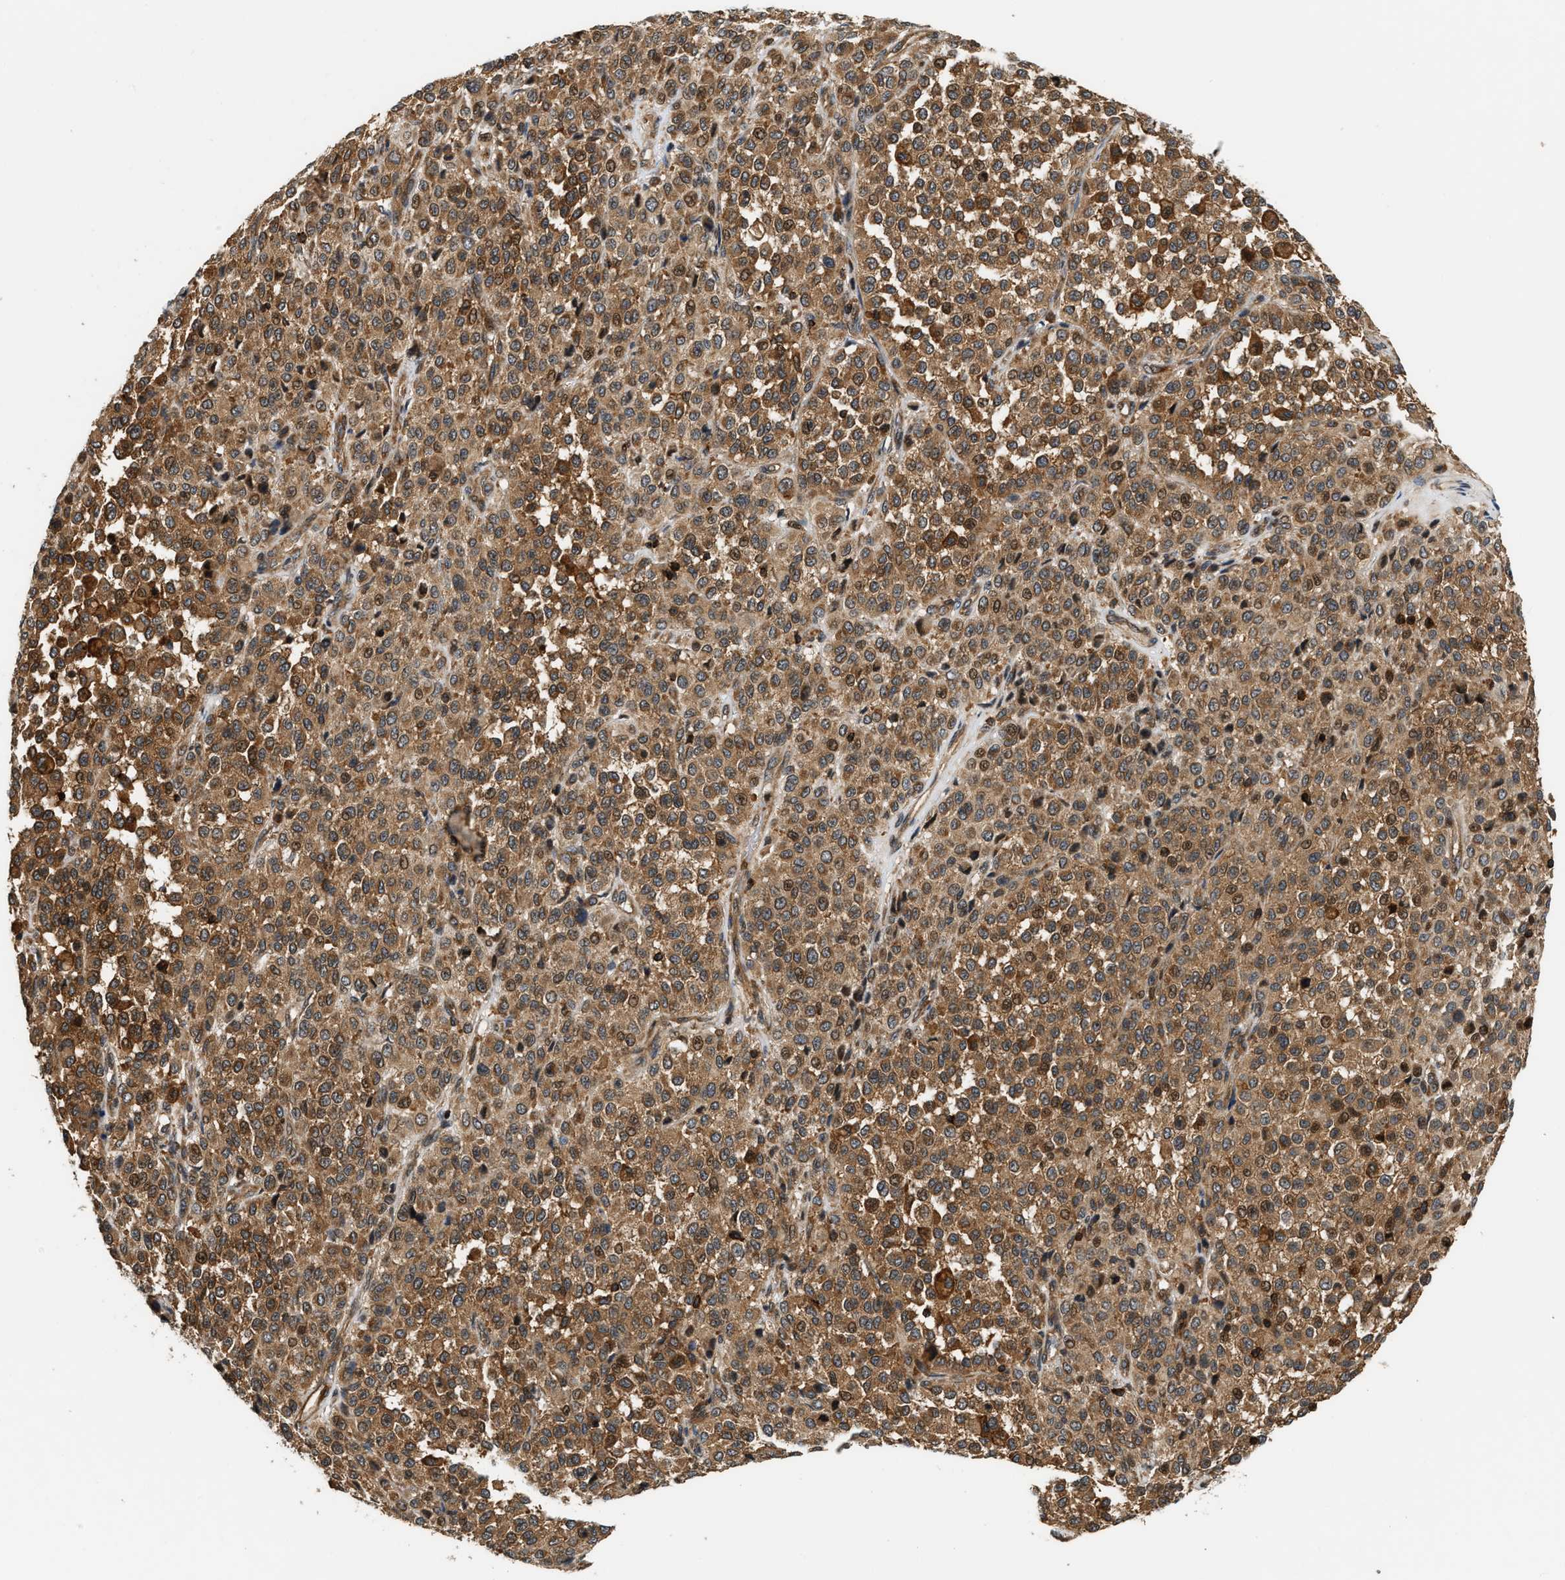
{"staining": {"intensity": "moderate", "quantity": "25%-75%", "location": "cytoplasmic/membranous,nuclear"}, "tissue": "melanoma", "cell_type": "Tumor cells", "image_type": "cancer", "snomed": [{"axis": "morphology", "description": "Malignant melanoma, Metastatic site"}, {"axis": "topography", "description": "Pancreas"}], "caption": "This photomicrograph demonstrates malignant melanoma (metastatic site) stained with immunohistochemistry (IHC) to label a protein in brown. The cytoplasmic/membranous and nuclear of tumor cells show moderate positivity for the protein. Nuclei are counter-stained blue.", "gene": "SNX5", "patient": {"sex": "female", "age": 30}}